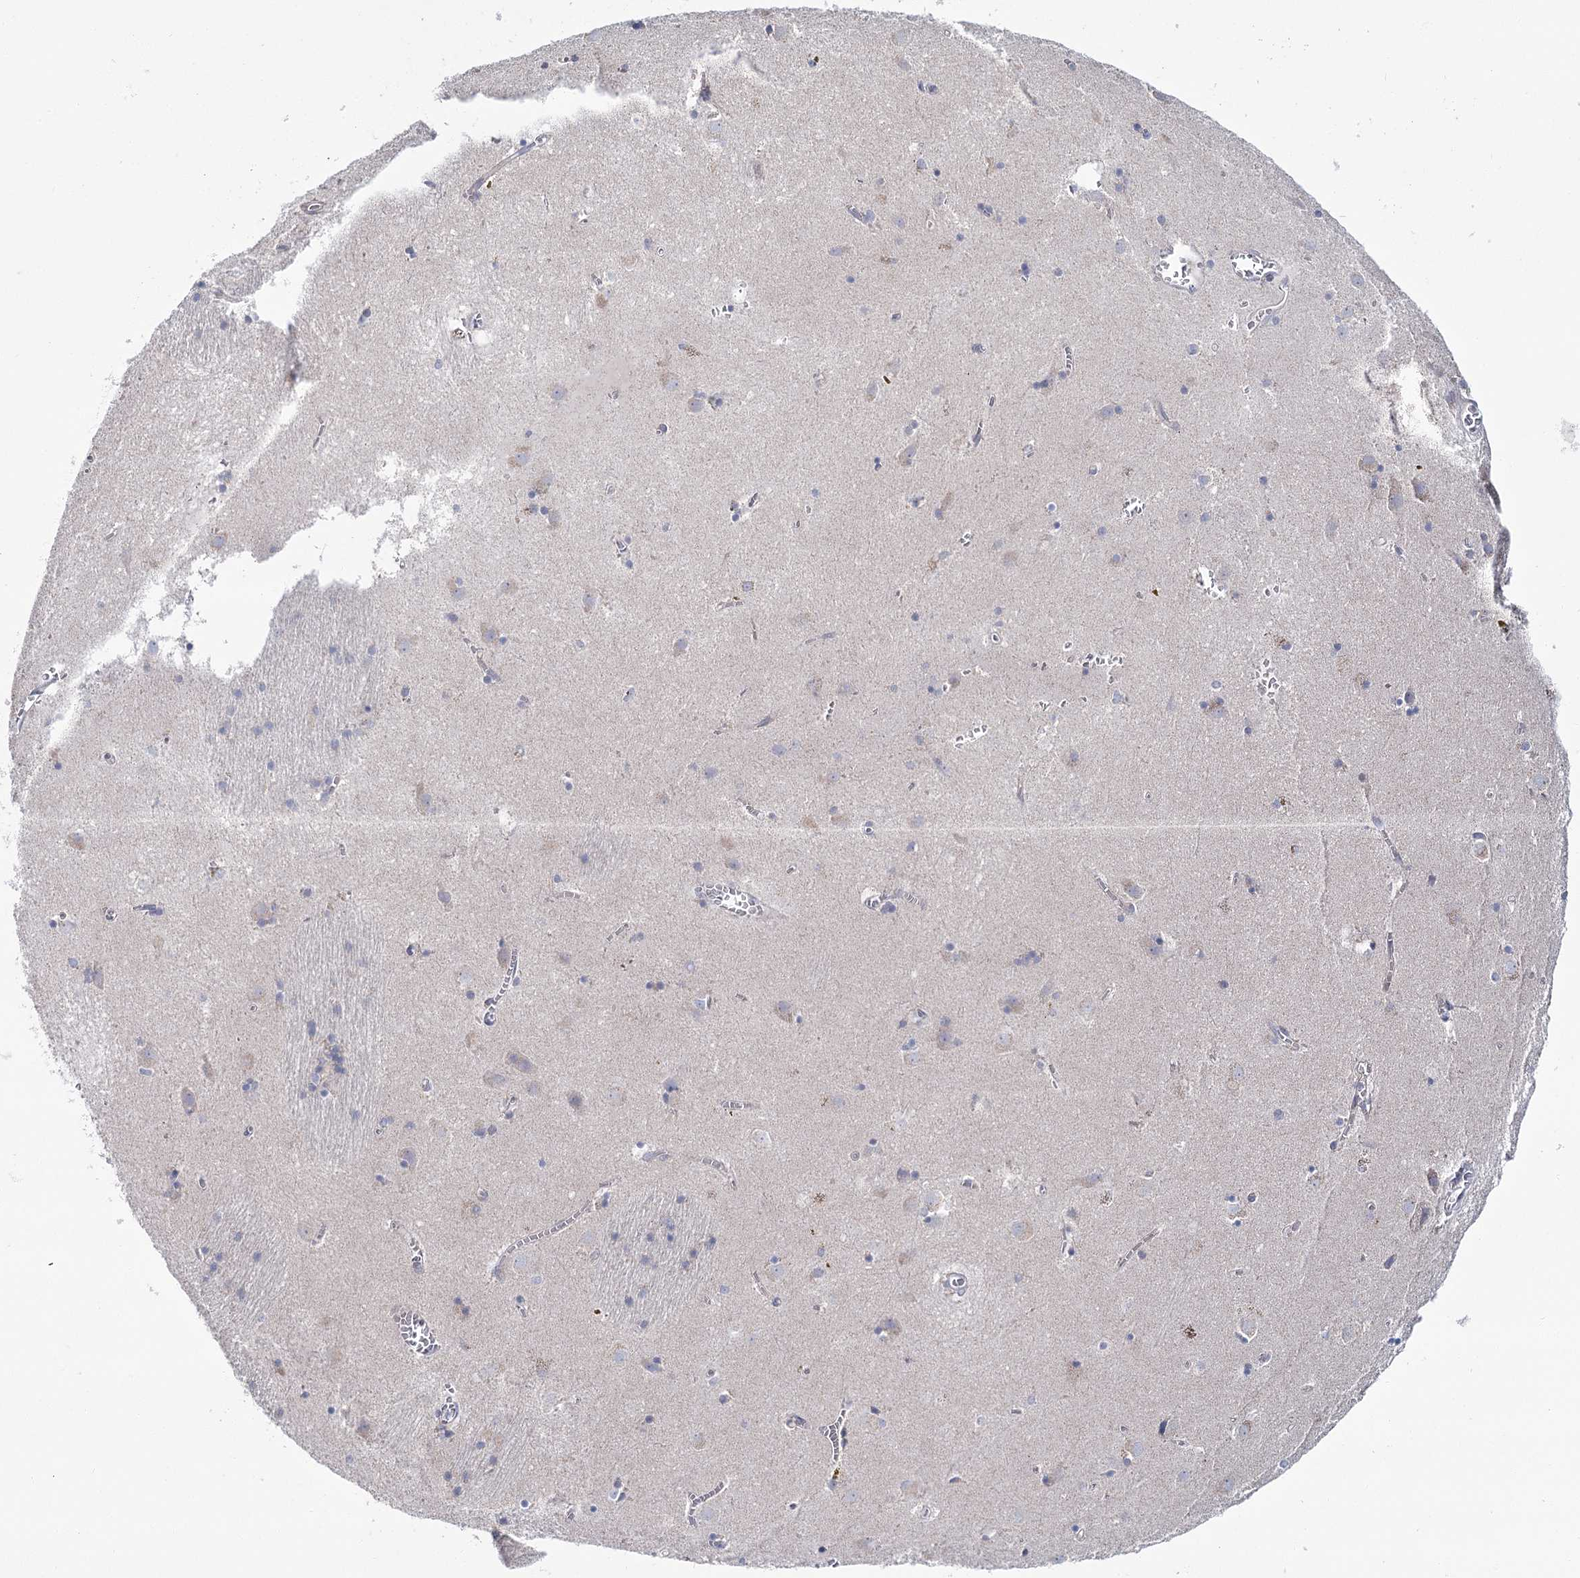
{"staining": {"intensity": "negative", "quantity": "none", "location": "none"}, "tissue": "caudate", "cell_type": "Glial cells", "image_type": "normal", "snomed": [{"axis": "morphology", "description": "Normal tissue, NOS"}, {"axis": "topography", "description": "Lateral ventricle wall"}], "caption": "Immunohistochemistry histopathology image of normal caudate: caudate stained with DAB shows no significant protein positivity in glial cells.", "gene": "CPLANE1", "patient": {"sex": "male", "age": 70}}